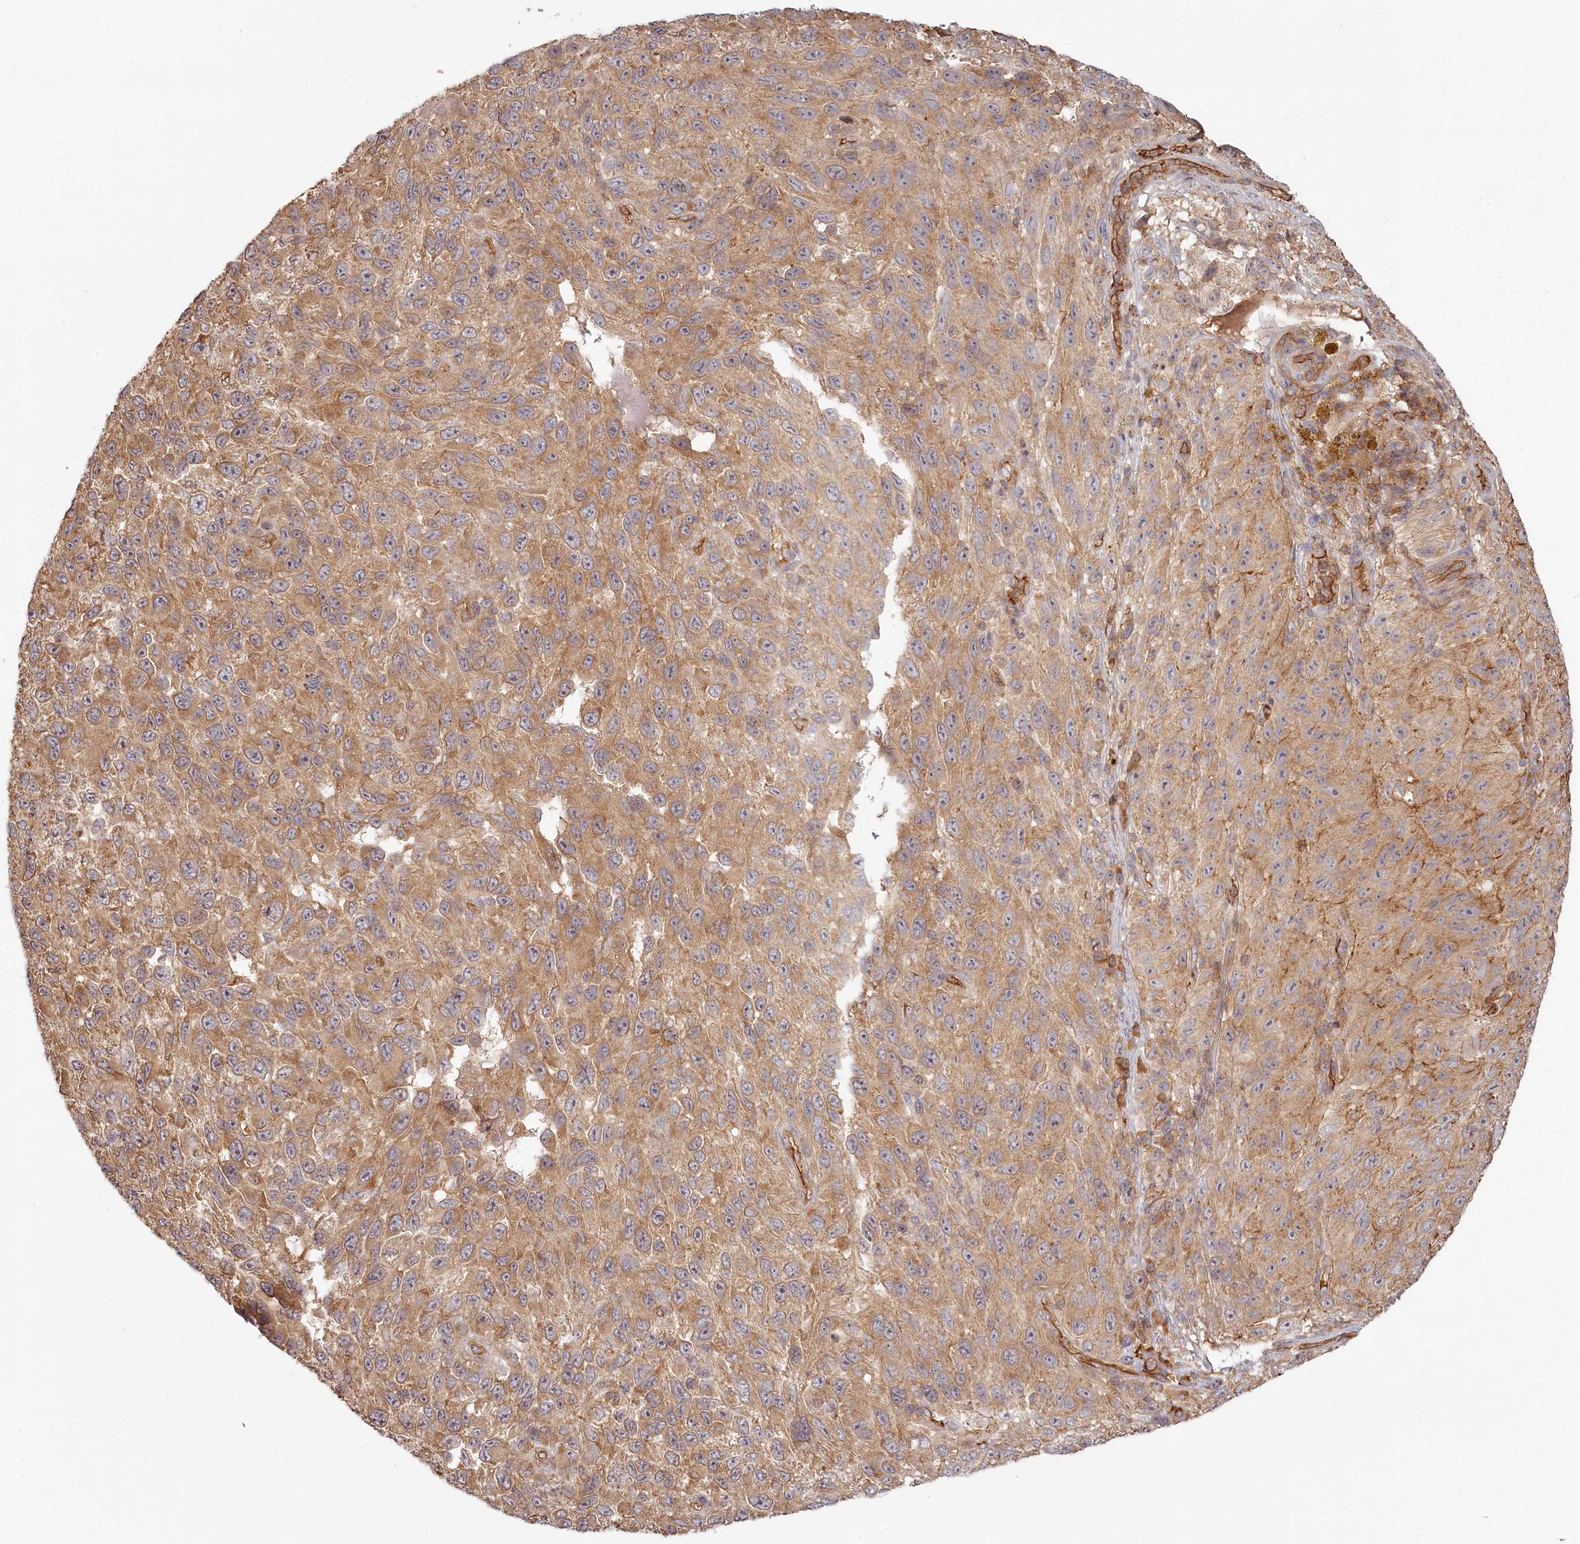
{"staining": {"intensity": "moderate", "quantity": ">75%", "location": "cytoplasmic/membranous"}, "tissue": "melanoma", "cell_type": "Tumor cells", "image_type": "cancer", "snomed": [{"axis": "morphology", "description": "Malignant melanoma, NOS"}, {"axis": "topography", "description": "Skin"}], "caption": "The image displays immunohistochemical staining of malignant melanoma. There is moderate cytoplasmic/membranous positivity is seen in about >75% of tumor cells. (DAB = brown stain, brightfield microscopy at high magnification).", "gene": "TMIE", "patient": {"sex": "female", "age": 96}}